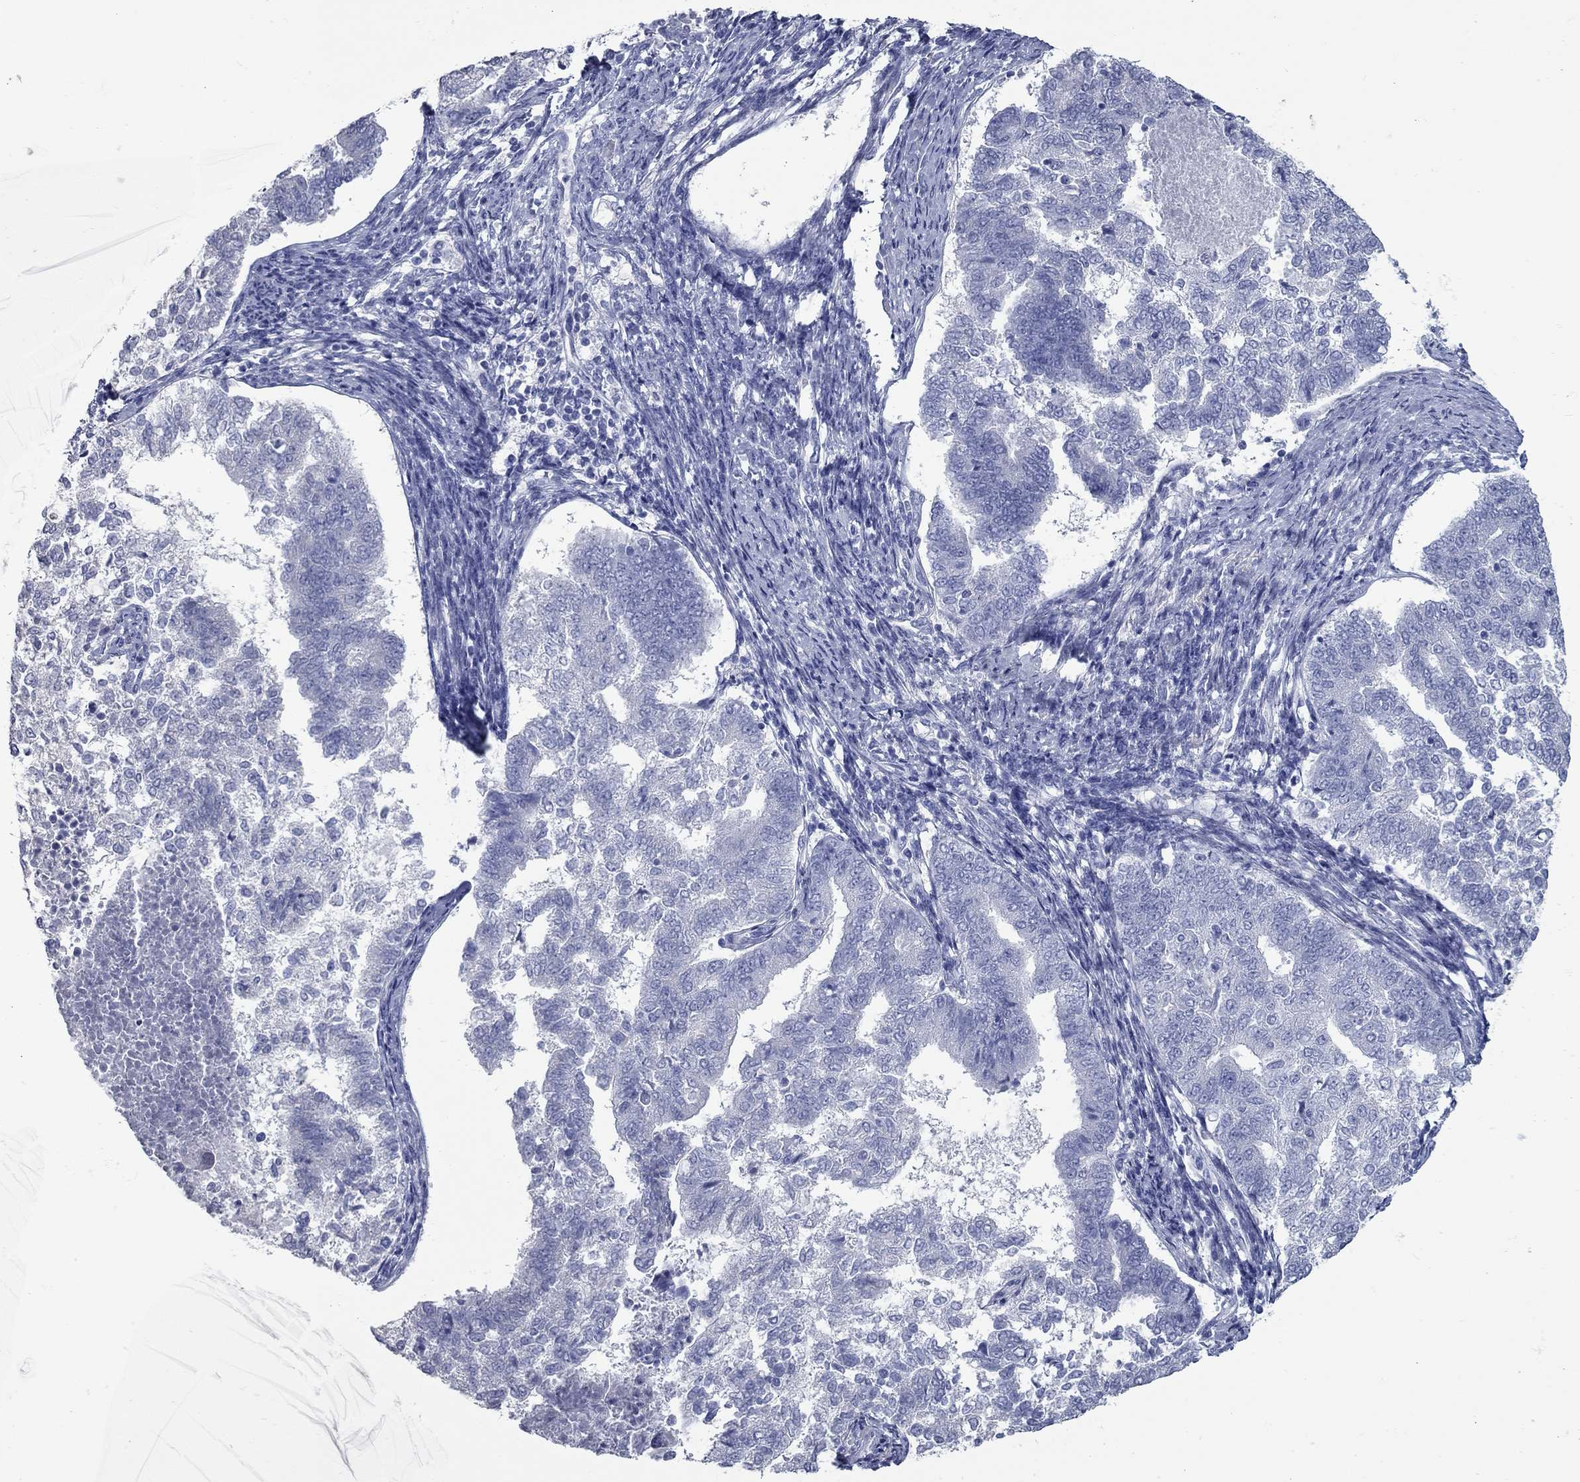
{"staining": {"intensity": "negative", "quantity": "none", "location": "none"}, "tissue": "endometrial cancer", "cell_type": "Tumor cells", "image_type": "cancer", "snomed": [{"axis": "morphology", "description": "Adenocarcinoma, NOS"}, {"axis": "topography", "description": "Endometrium"}], "caption": "An image of endometrial adenocarcinoma stained for a protein shows no brown staining in tumor cells.", "gene": "KIRREL2", "patient": {"sex": "female", "age": 65}}